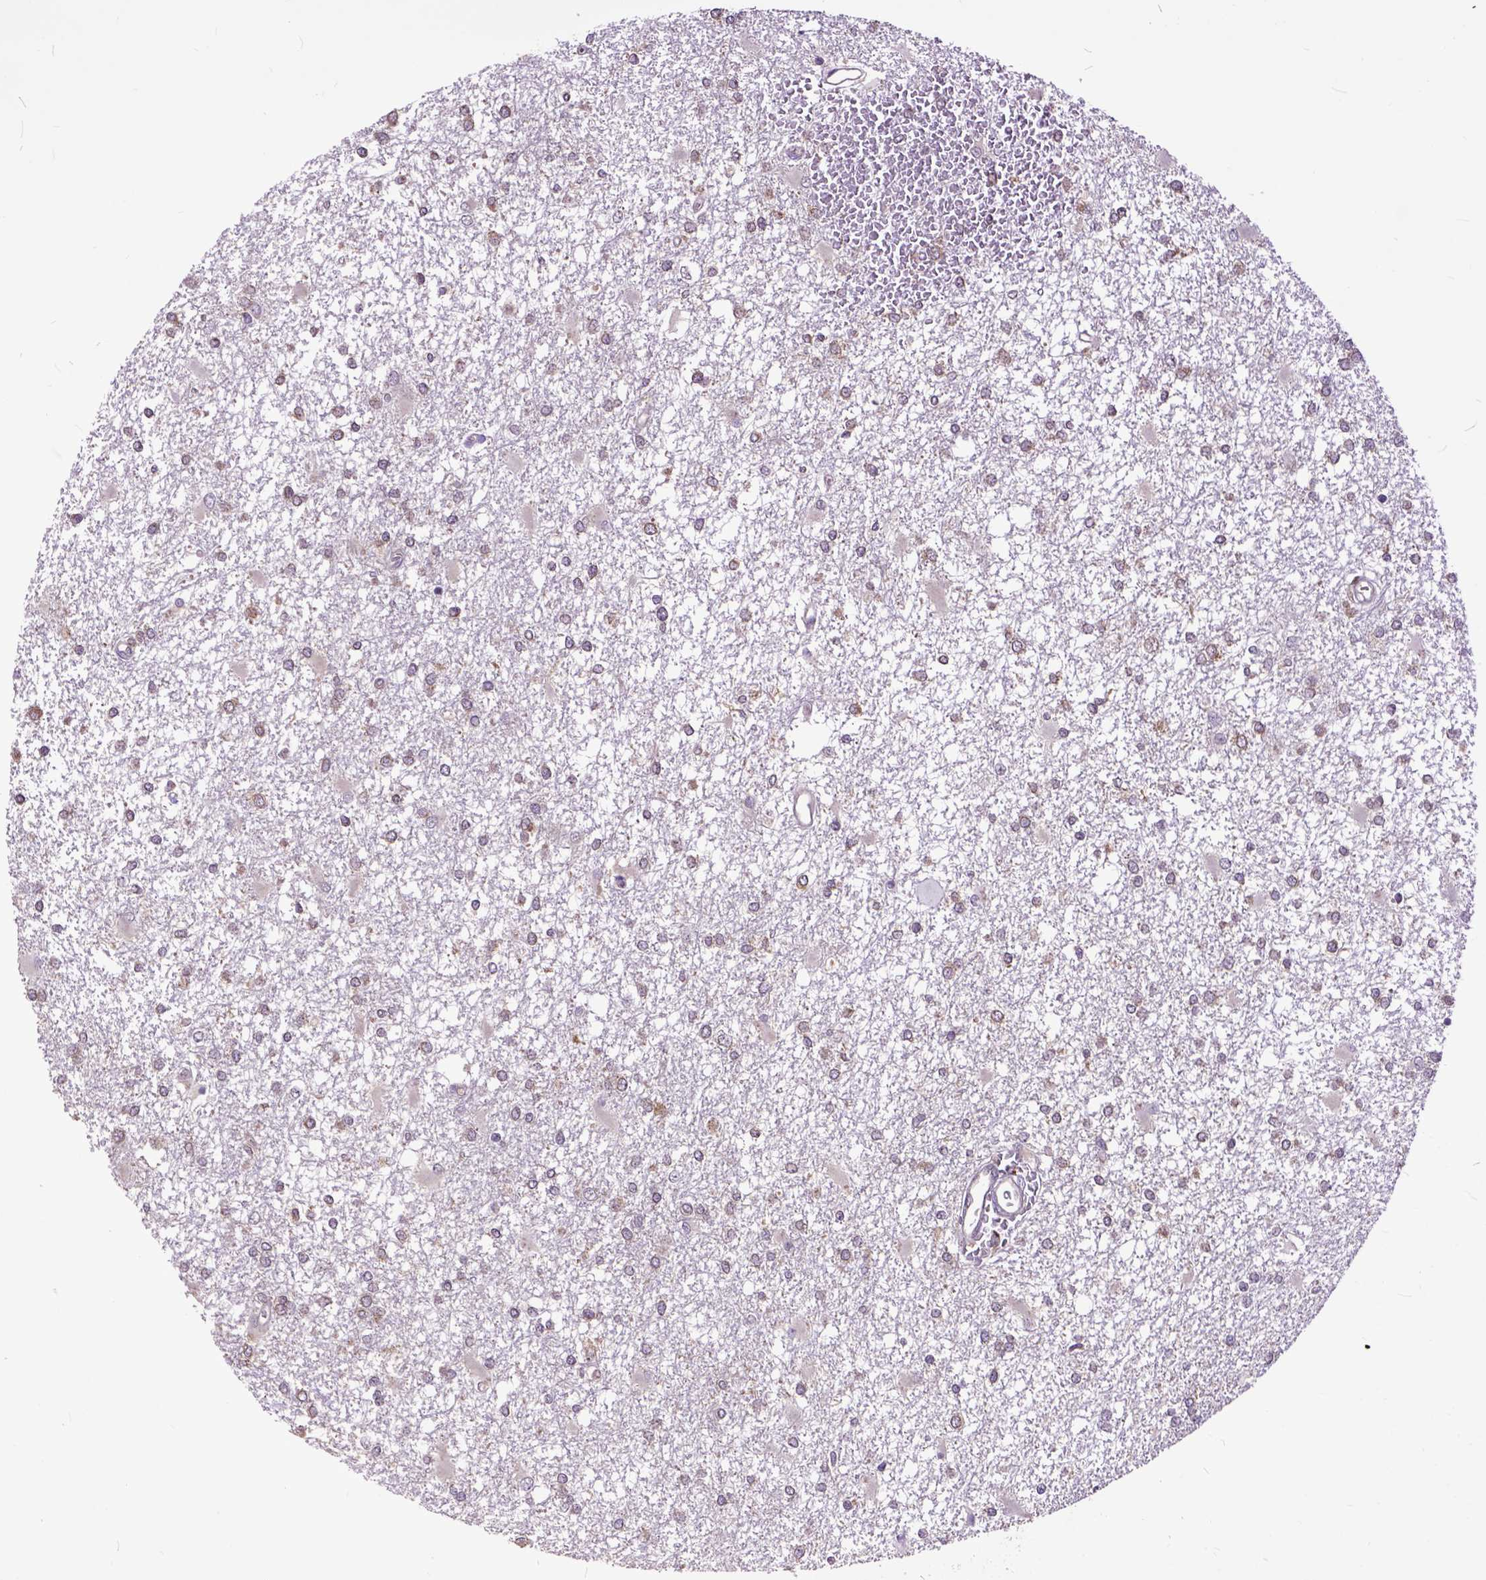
{"staining": {"intensity": "moderate", "quantity": ">75%", "location": "cytoplasmic/membranous"}, "tissue": "glioma", "cell_type": "Tumor cells", "image_type": "cancer", "snomed": [{"axis": "morphology", "description": "Glioma, malignant, High grade"}, {"axis": "topography", "description": "Cerebral cortex"}], "caption": "Malignant high-grade glioma stained for a protein (brown) exhibits moderate cytoplasmic/membranous positive expression in about >75% of tumor cells.", "gene": "ARL1", "patient": {"sex": "male", "age": 79}}